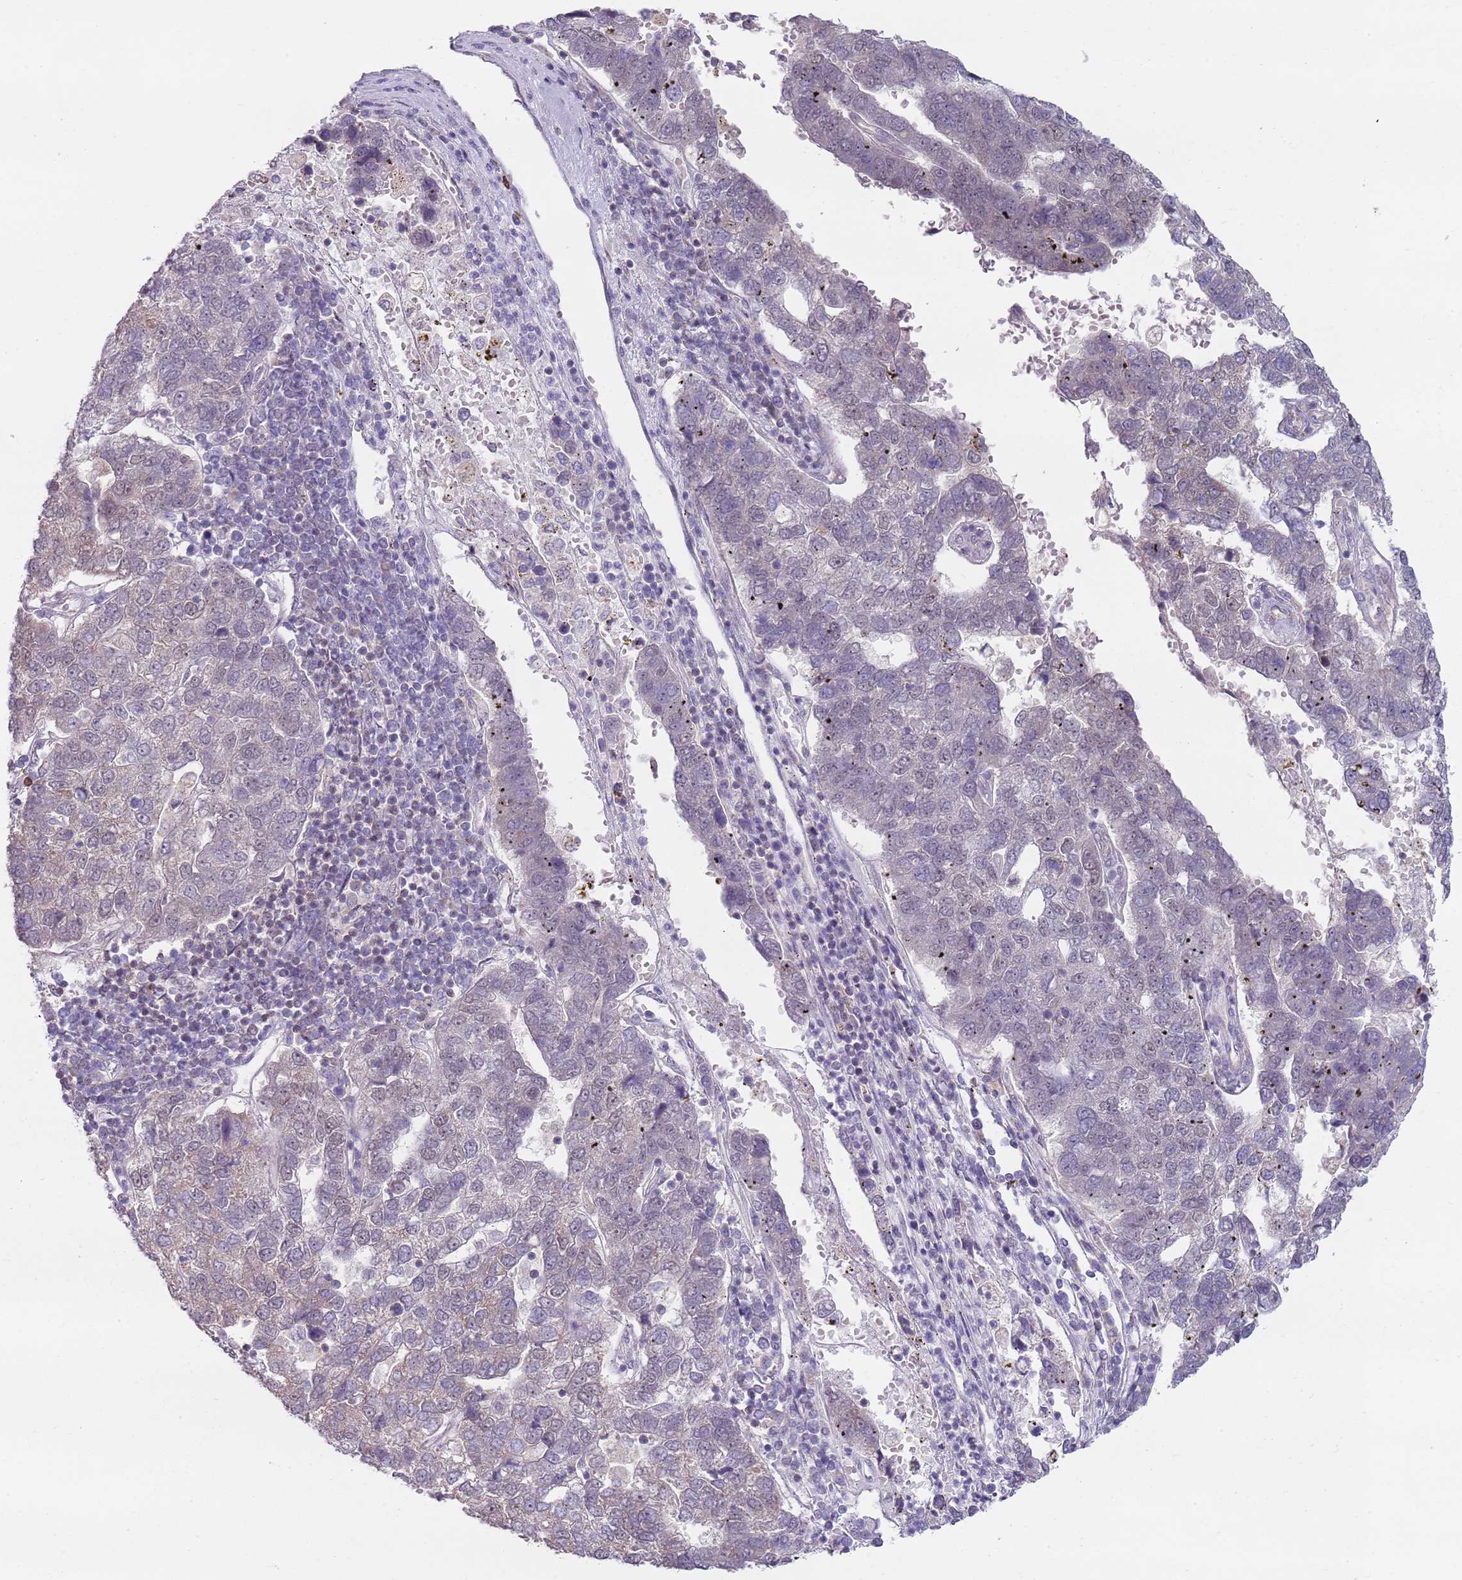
{"staining": {"intensity": "negative", "quantity": "none", "location": "none"}, "tissue": "pancreatic cancer", "cell_type": "Tumor cells", "image_type": "cancer", "snomed": [{"axis": "morphology", "description": "Adenocarcinoma, NOS"}, {"axis": "topography", "description": "Pancreas"}], "caption": "This is a image of immunohistochemistry (IHC) staining of pancreatic adenocarcinoma, which shows no expression in tumor cells.", "gene": "SMARCAL1", "patient": {"sex": "female", "age": 61}}